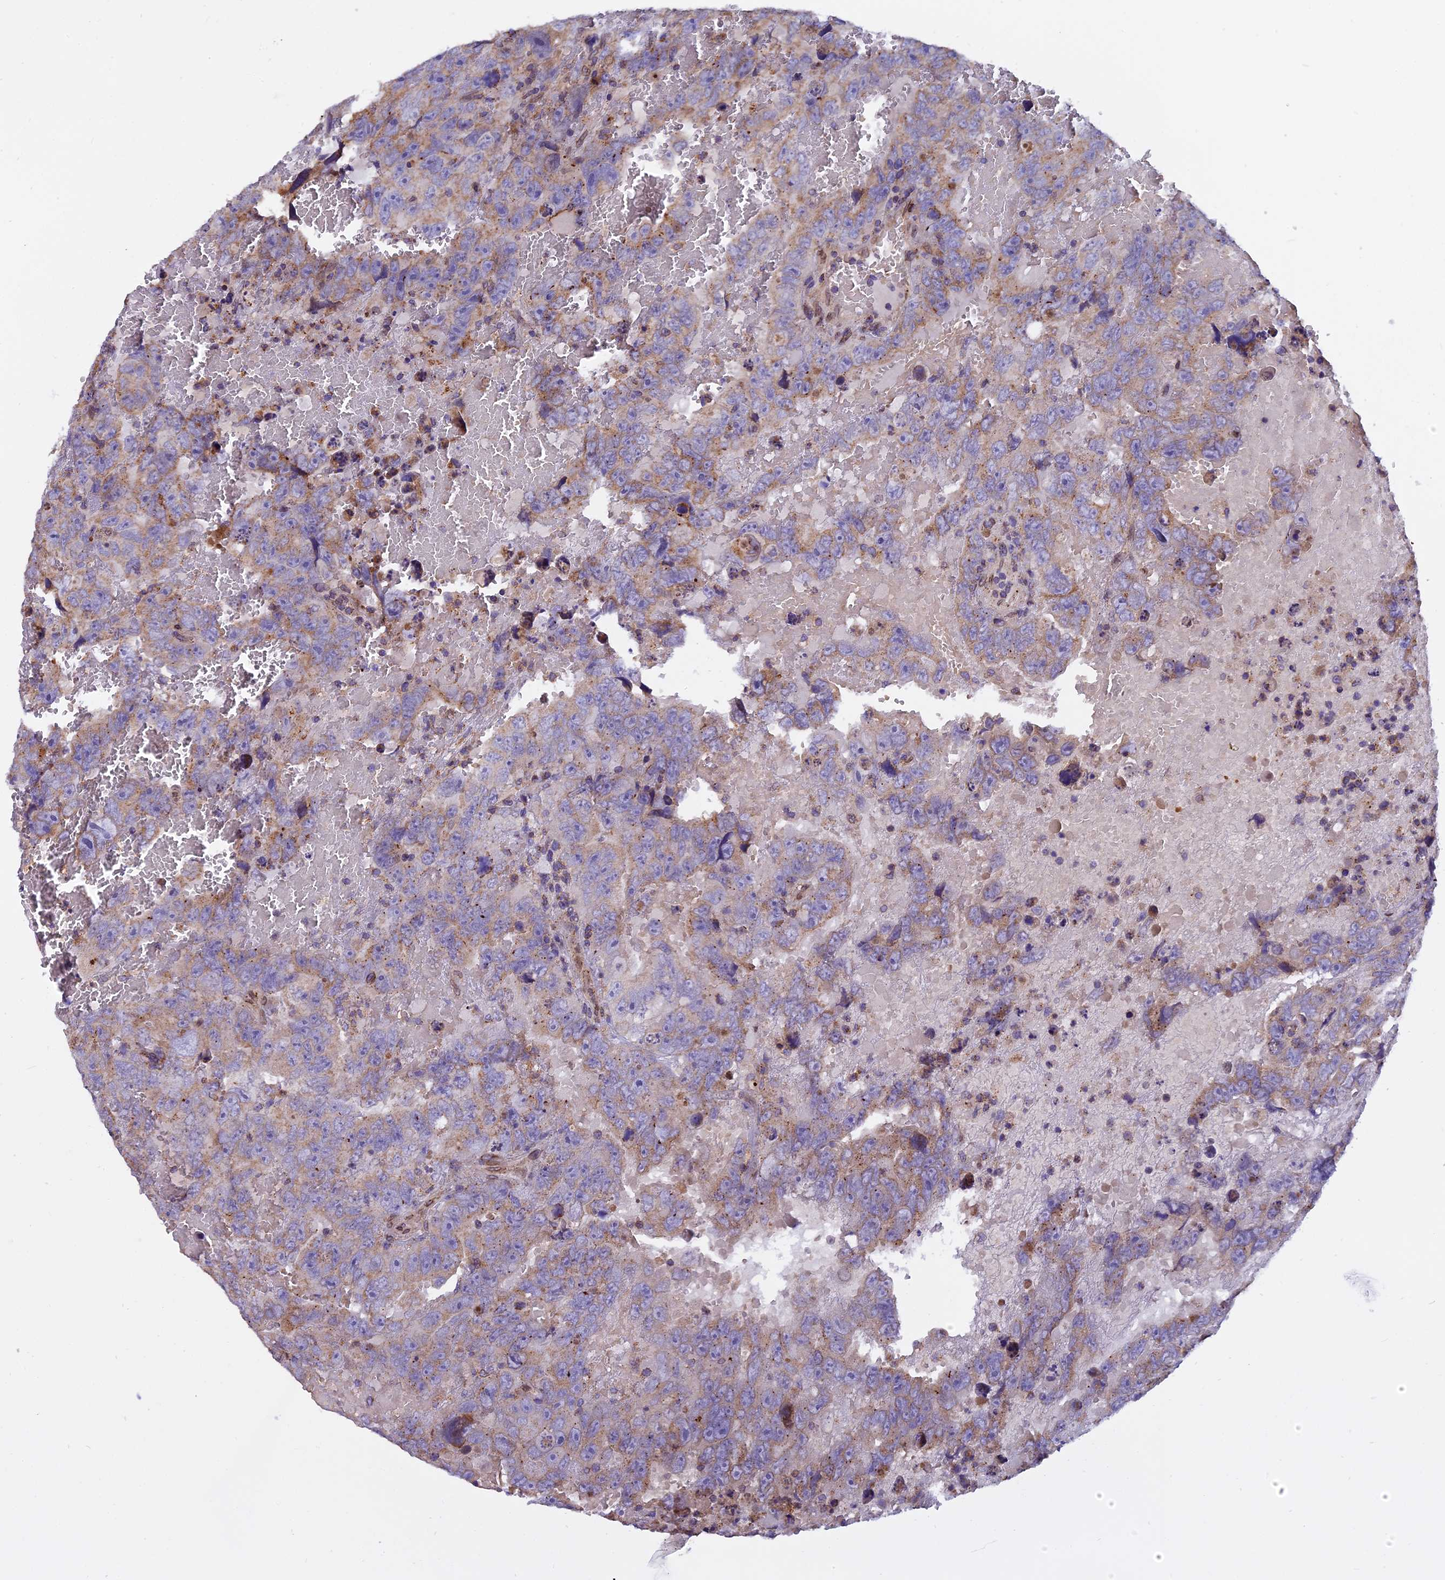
{"staining": {"intensity": "weak", "quantity": "25%-75%", "location": "cytoplasmic/membranous"}, "tissue": "testis cancer", "cell_type": "Tumor cells", "image_type": "cancer", "snomed": [{"axis": "morphology", "description": "Carcinoma, Embryonal, NOS"}, {"axis": "topography", "description": "Testis"}], "caption": "Immunohistochemistry (IHC) micrograph of embryonal carcinoma (testis) stained for a protein (brown), which demonstrates low levels of weak cytoplasmic/membranous expression in approximately 25%-75% of tumor cells.", "gene": "CHMP2A", "patient": {"sex": "male", "age": 45}}